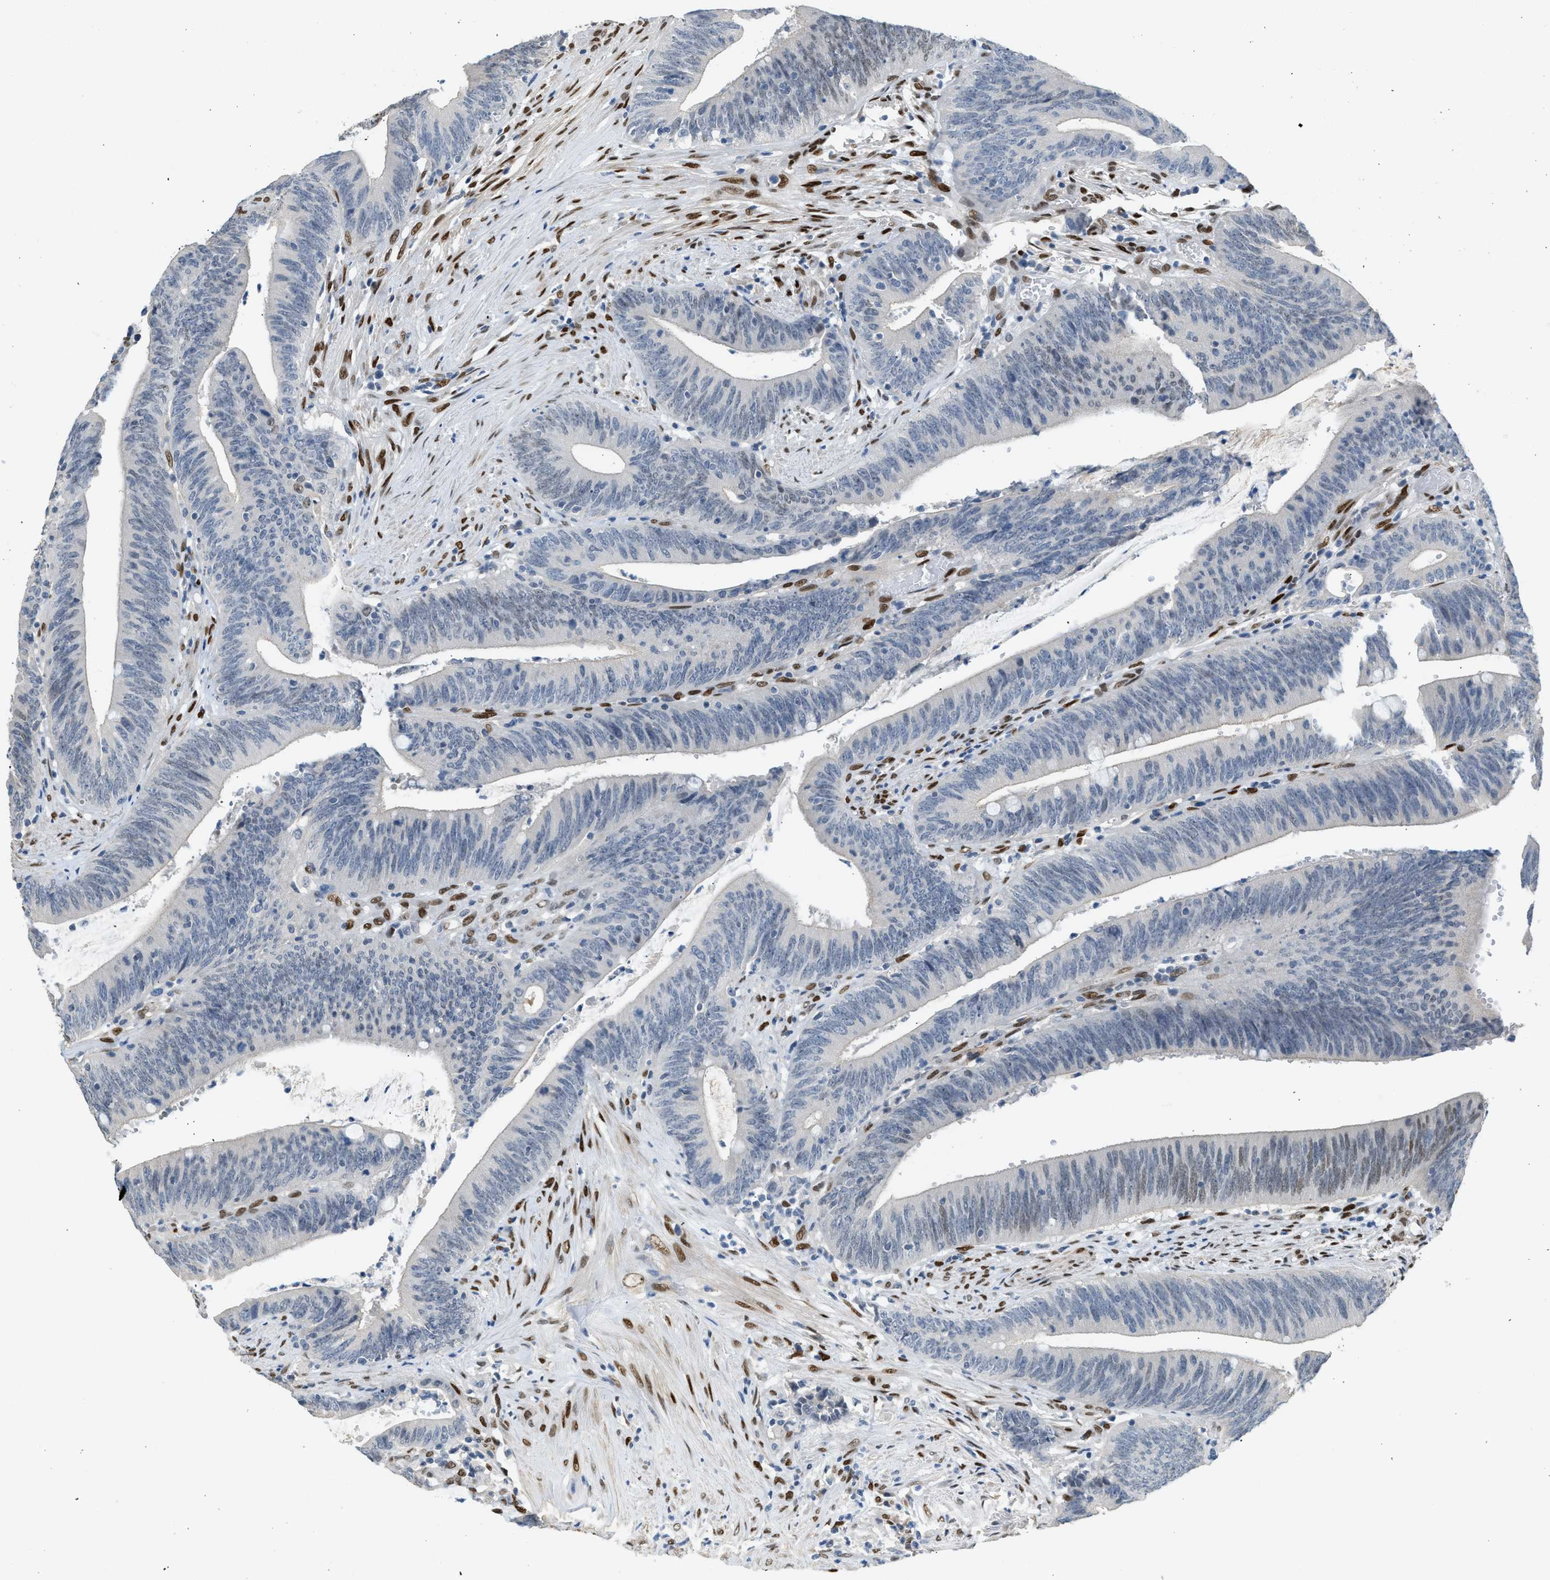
{"staining": {"intensity": "negative", "quantity": "none", "location": "none"}, "tissue": "colorectal cancer", "cell_type": "Tumor cells", "image_type": "cancer", "snomed": [{"axis": "morphology", "description": "Normal tissue, NOS"}, {"axis": "morphology", "description": "Adenocarcinoma, NOS"}, {"axis": "topography", "description": "Rectum"}], "caption": "High magnification brightfield microscopy of adenocarcinoma (colorectal) stained with DAB (brown) and counterstained with hematoxylin (blue): tumor cells show no significant staining. Brightfield microscopy of immunohistochemistry (IHC) stained with DAB (3,3'-diaminobenzidine) (brown) and hematoxylin (blue), captured at high magnification.", "gene": "ZBTB20", "patient": {"sex": "female", "age": 66}}